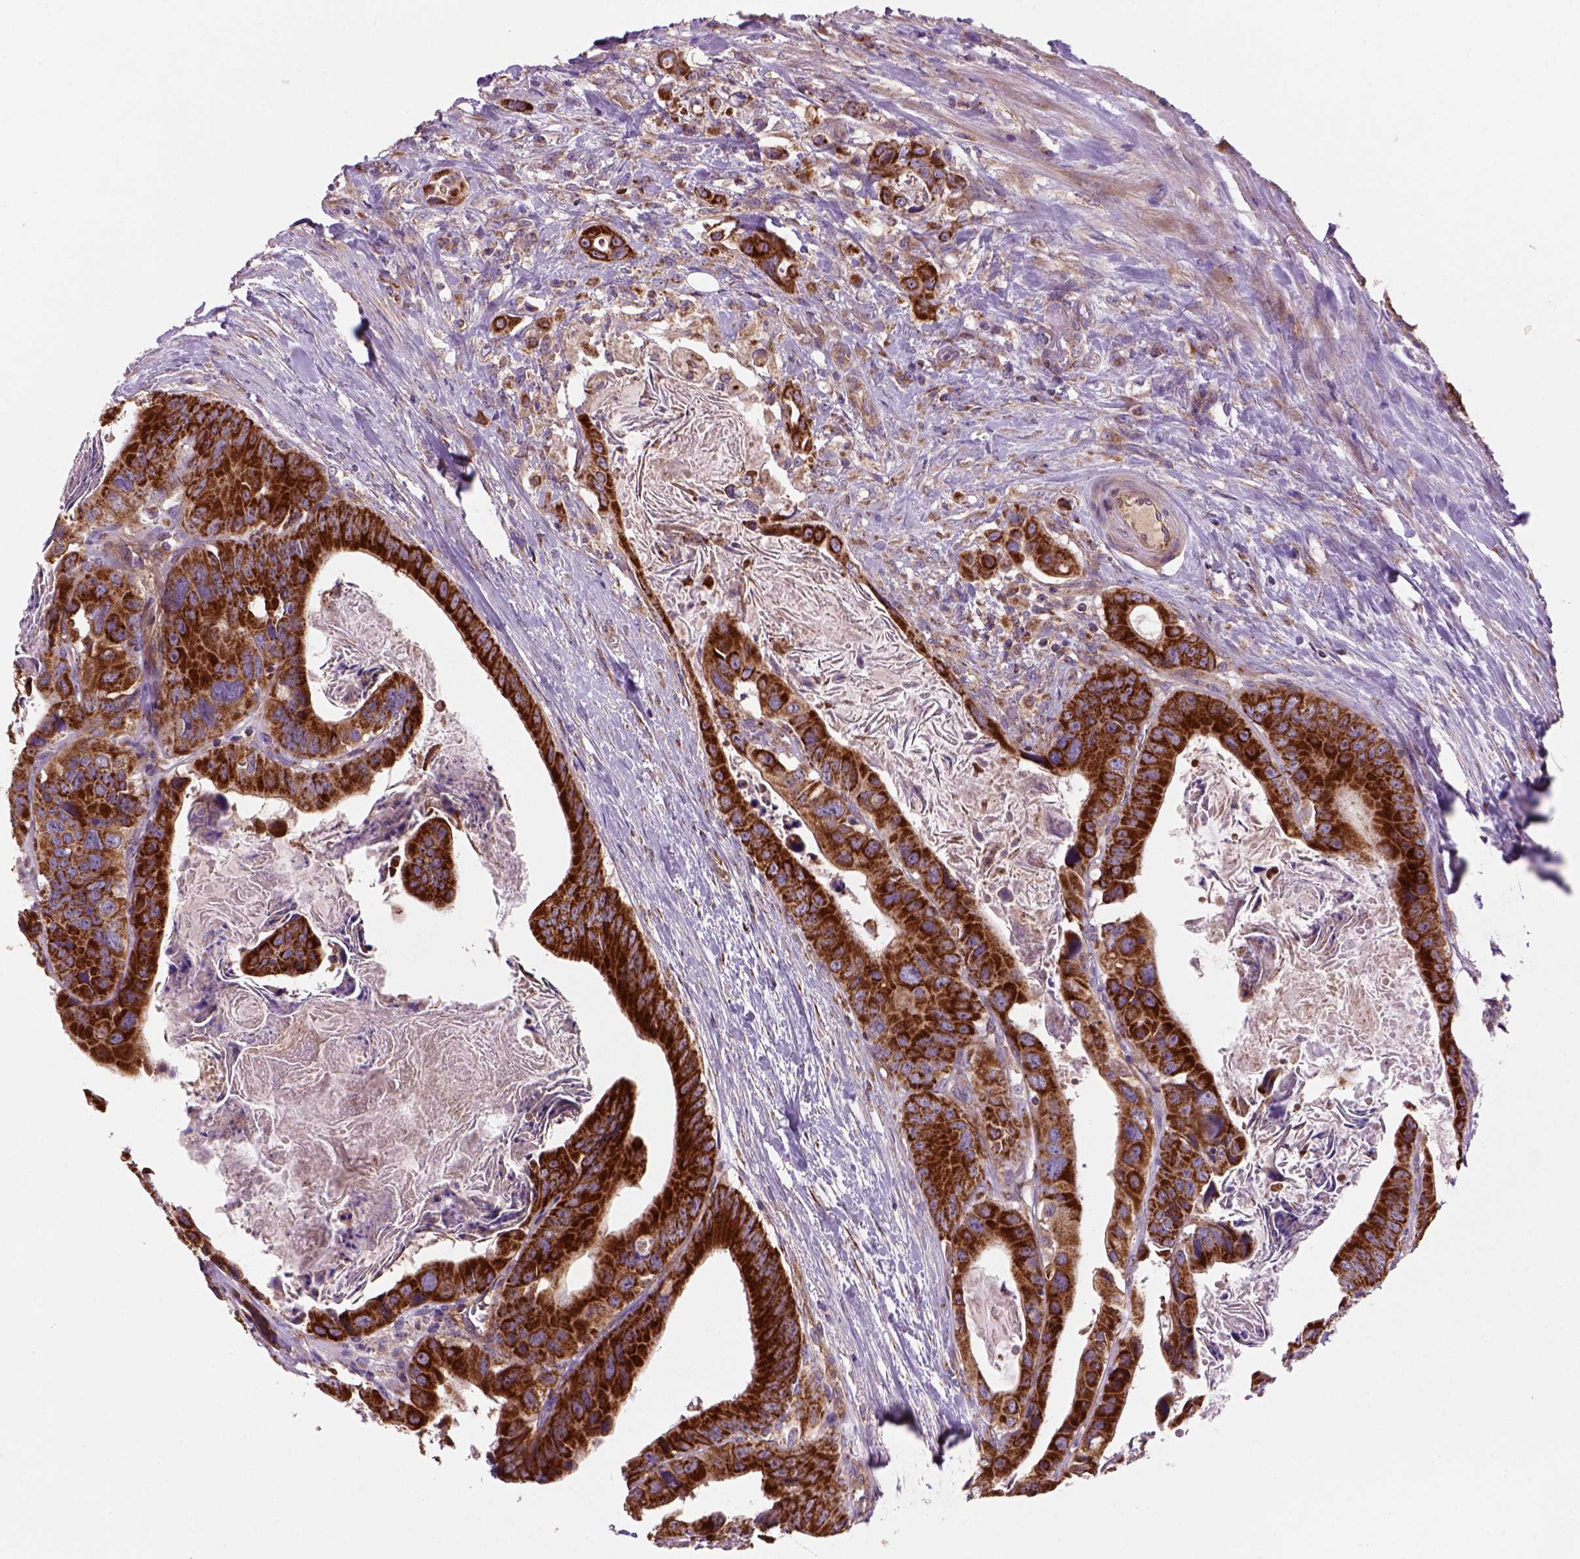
{"staining": {"intensity": "strong", "quantity": ">75%", "location": "cytoplasmic/membranous"}, "tissue": "colorectal cancer", "cell_type": "Tumor cells", "image_type": "cancer", "snomed": [{"axis": "morphology", "description": "Adenocarcinoma, NOS"}, {"axis": "topography", "description": "Rectum"}], "caption": "A brown stain shows strong cytoplasmic/membranous staining of a protein in human colorectal cancer tumor cells.", "gene": "WARS2", "patient": {"sex": "male", "age": 64}}